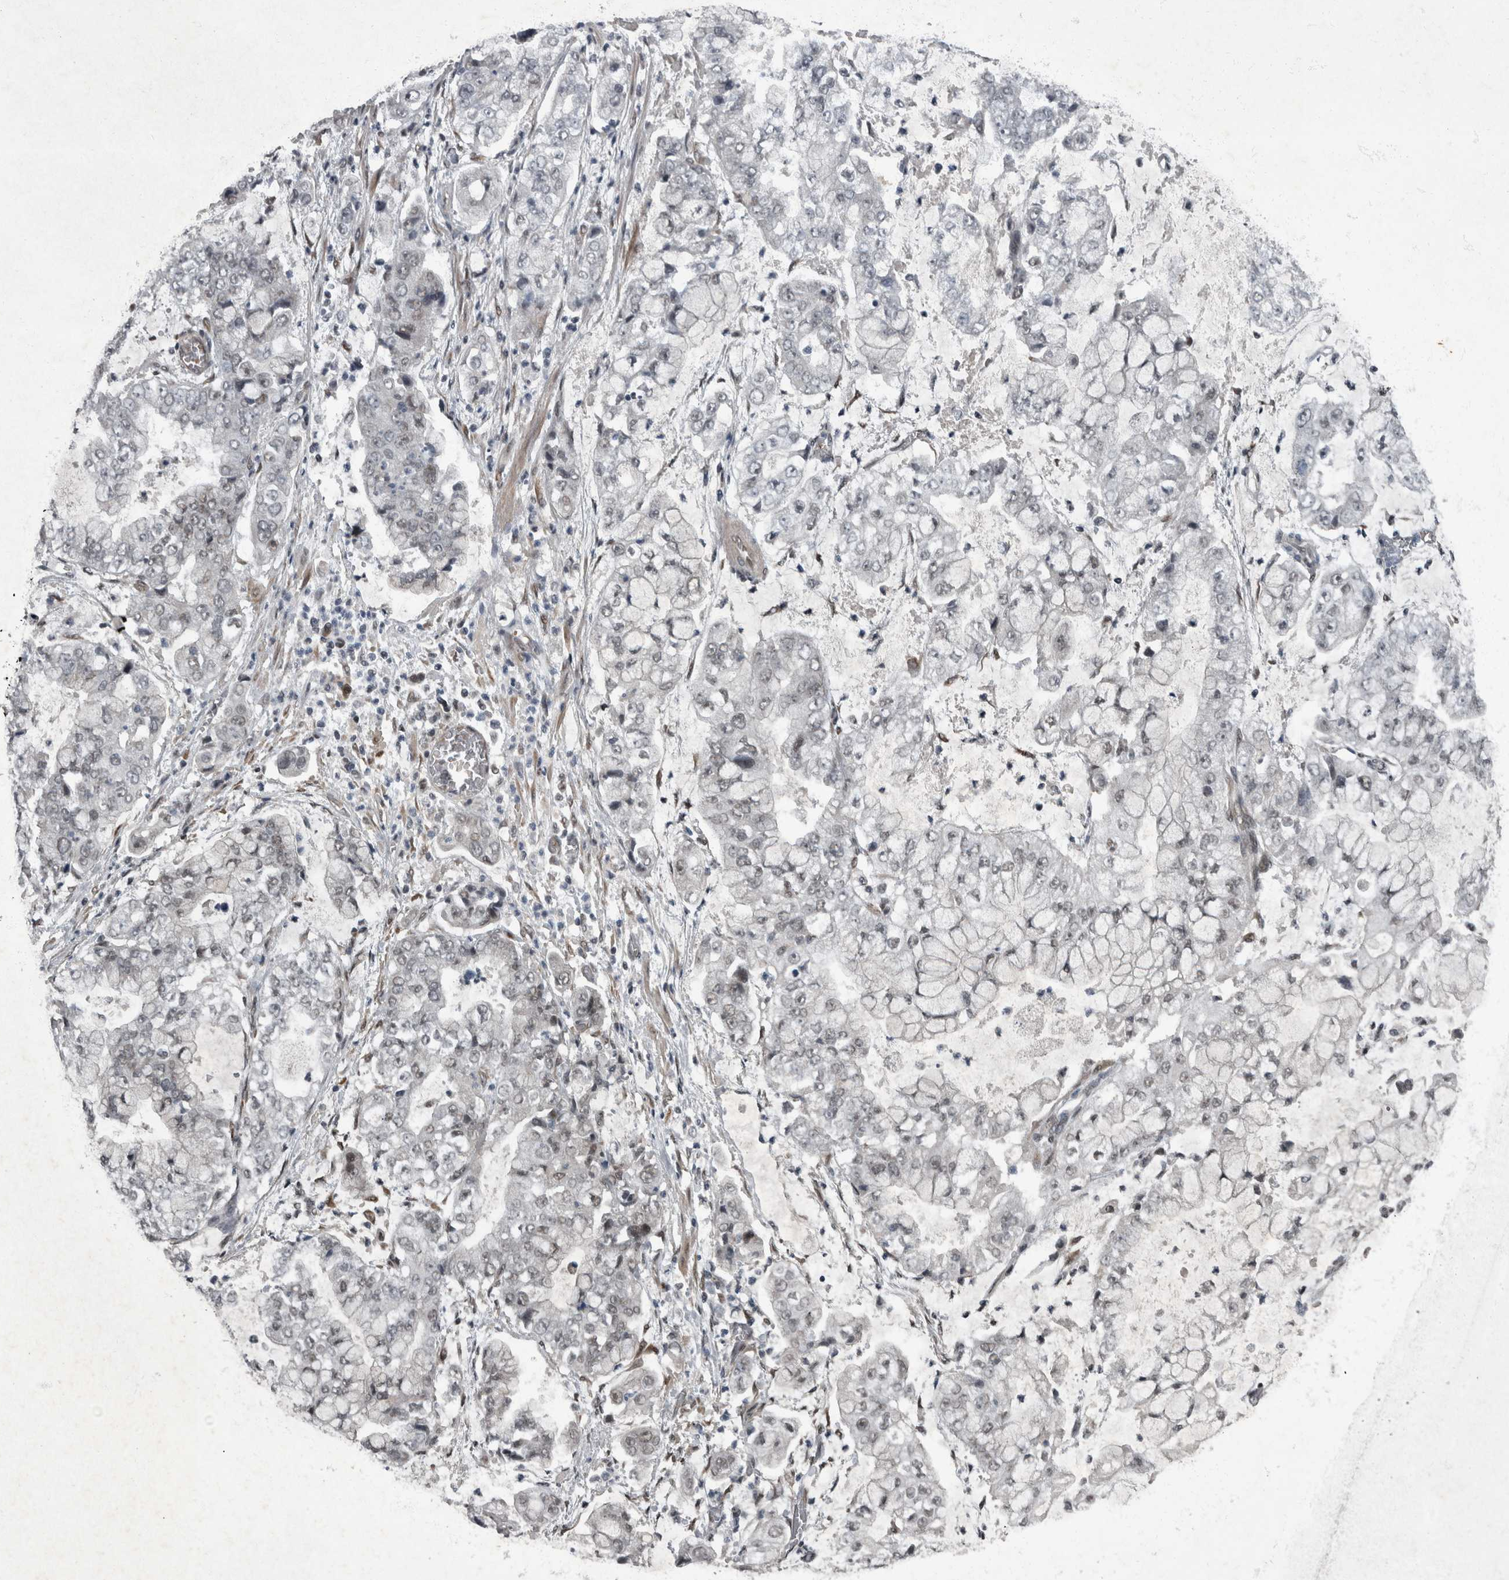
{"staining": {"intensity": "weak", "quantity": "<25%", "location": "nuclear"}, "tissue": "stomach cancer", "cell_type": "Tumor cells", "image_type": "cancer", "snomed": [{"axis": "morphology", "description": "Adenocarcinoma, NOS"}, {"axis": "topography", "description": "Stomach"}], "caption": "Stomach adenocarcinoma was stained to show a protein in brown. There is no significant expression in tumor cells.", "gene": "WDR33", "patient": {"sex": "male", "age": 76}}